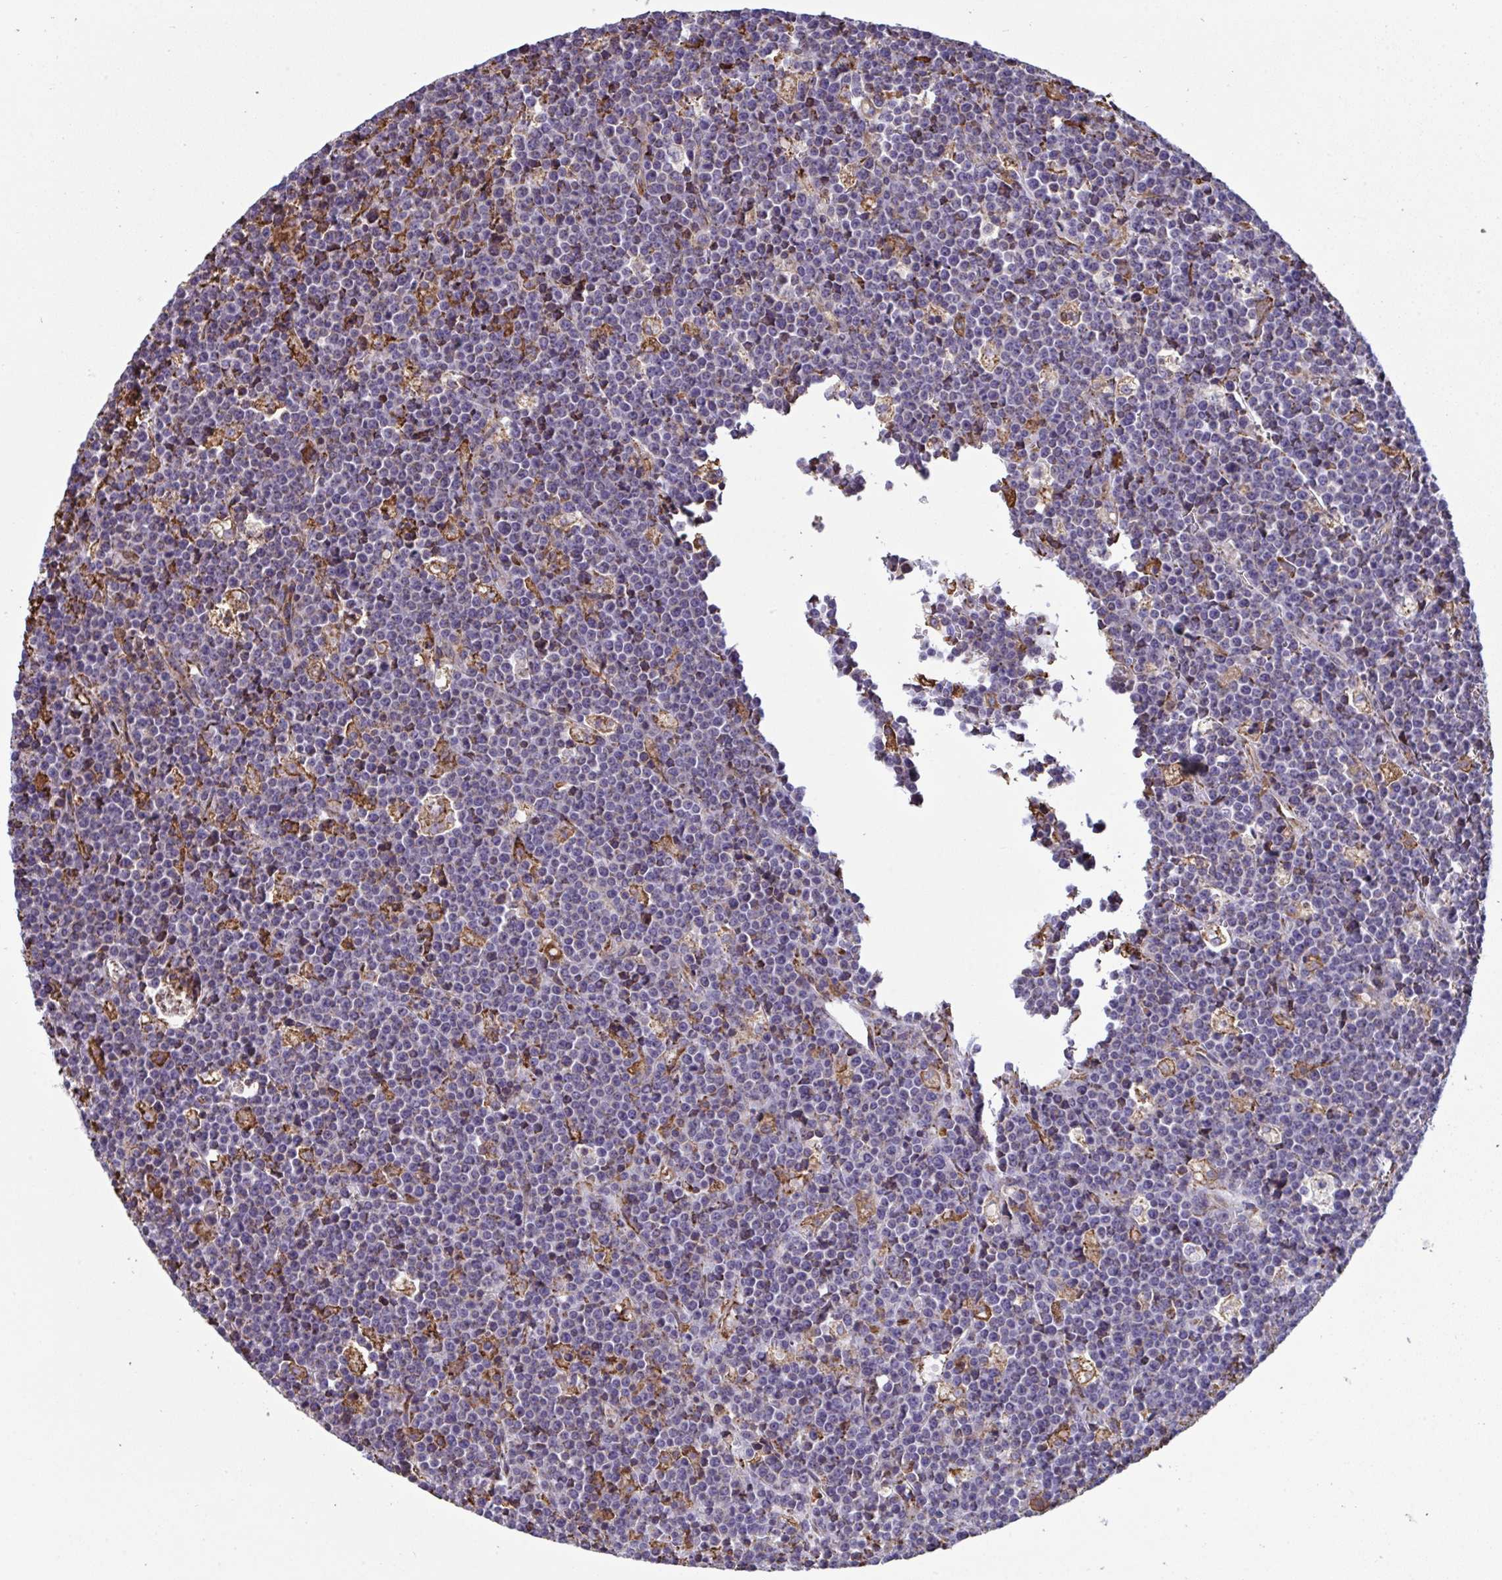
{"staining": {"intensity": "negative", "quantity": "none", "location": "none"}, "tissue": "lymphoma", "cell_type": "Tumor cells", "image_type": "cancer", "snomed": [{"axis": "morphology", "description": "Malignant lymphoma, non-Hodgkin's type, High grade"}, {"axis": "topography", "description": "Ovary"}], "caption": "Tumor cells are negative for brown protein staining in lymphoma. (DAB (3,3'-diaminobenzidine) IHC, high magnification).", "gene": "MYMK", "patient": {"sex": "female", "age": 56}}